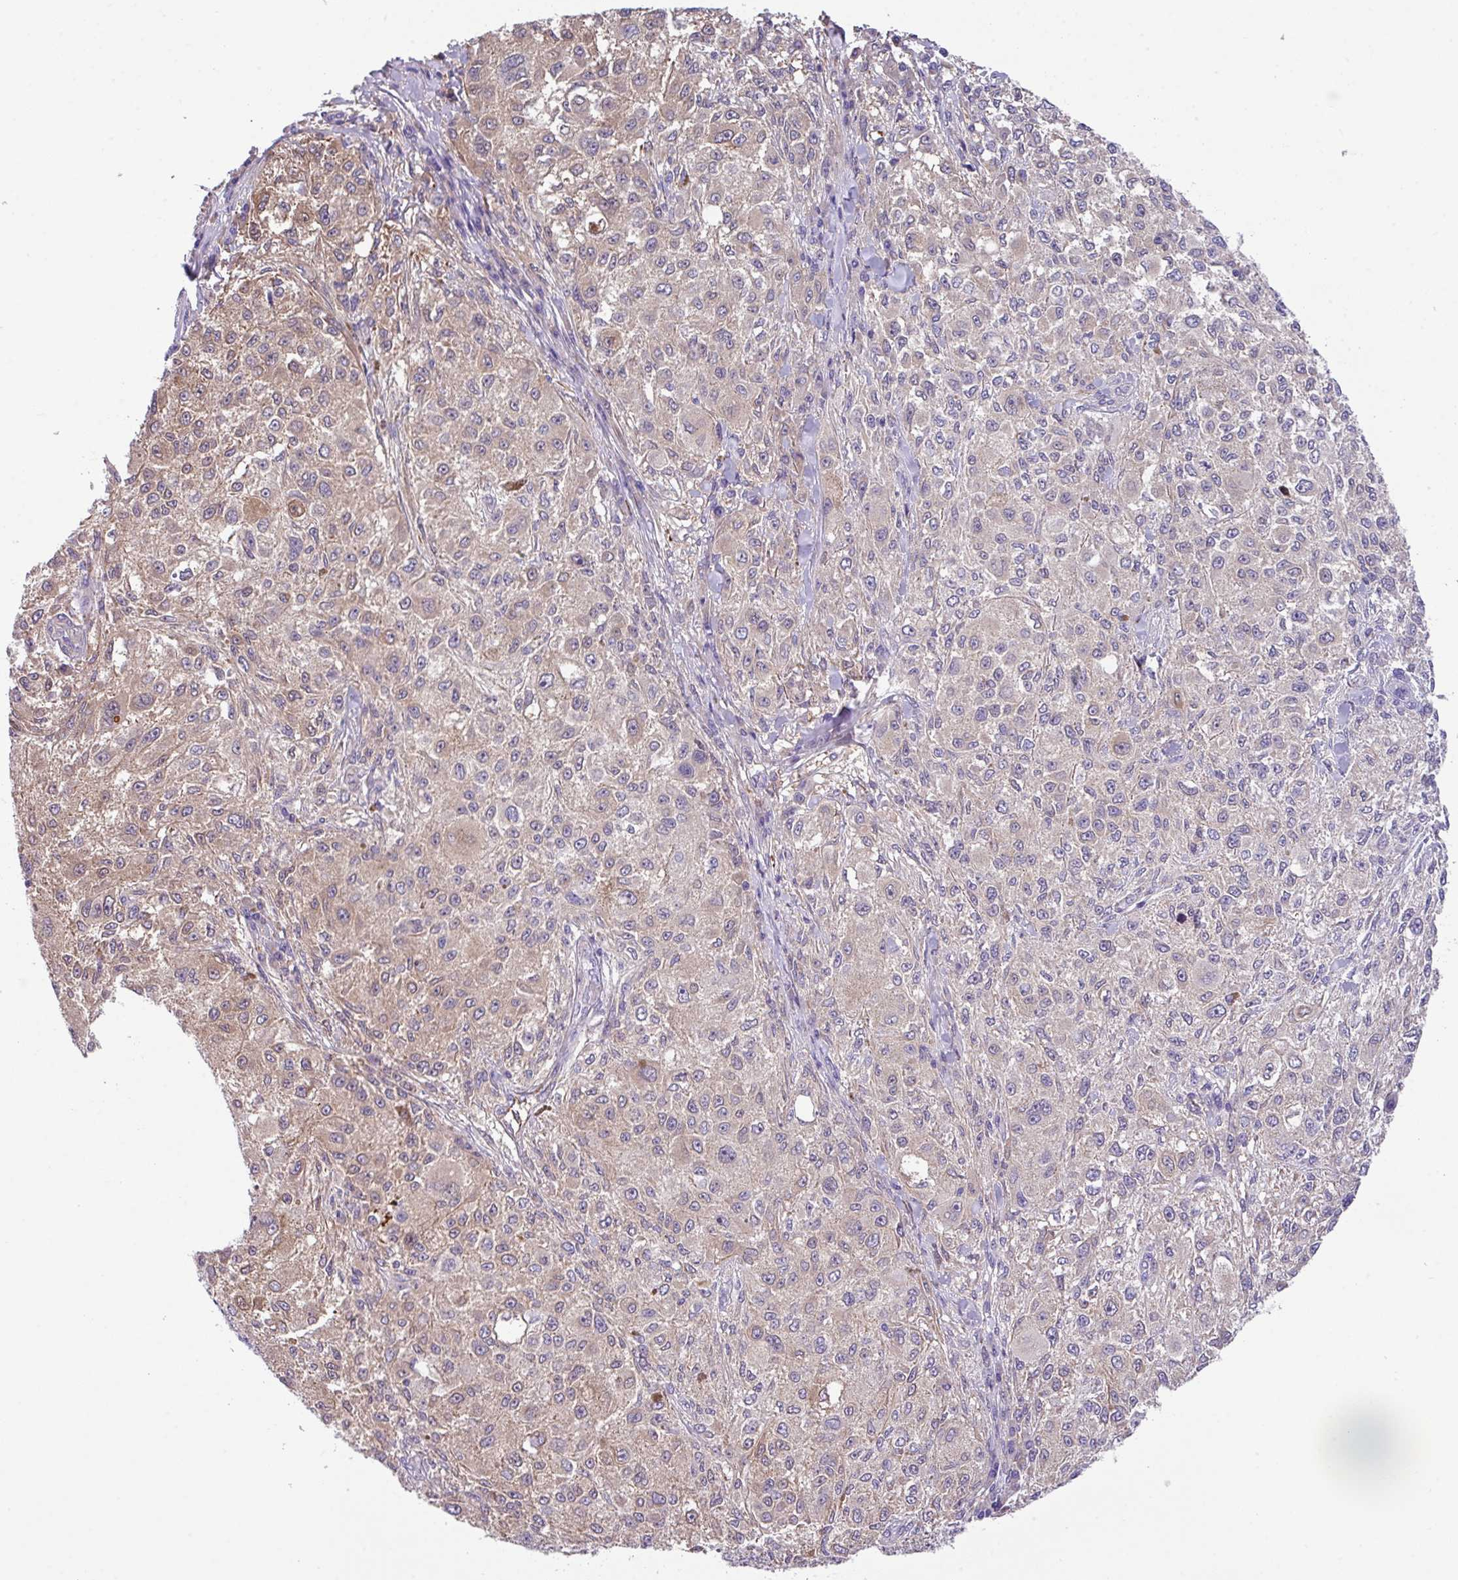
{"staining": {"intensity": "weak", "quantity": "25%-75%", "location": "cytoplasmic/membranous"}, "tissue": "melanoma", "cell_type": "Tumor cells", "image_type": "cancer", "snomed": [{"axis": "morphology", "description": "Necrosis, NOS"}, {"axis": "morphology", "description": "Malignant melanoma, NOS"}, {"axis": "topography", "description": "Skin"}], "caption": "Weak cytoplasmic/membranous positivity is identified in approximately 25%-75% of tumor cells in melanoma.", "gene": "DNAL1", "patient": {"sex": "female", "age": 87}}